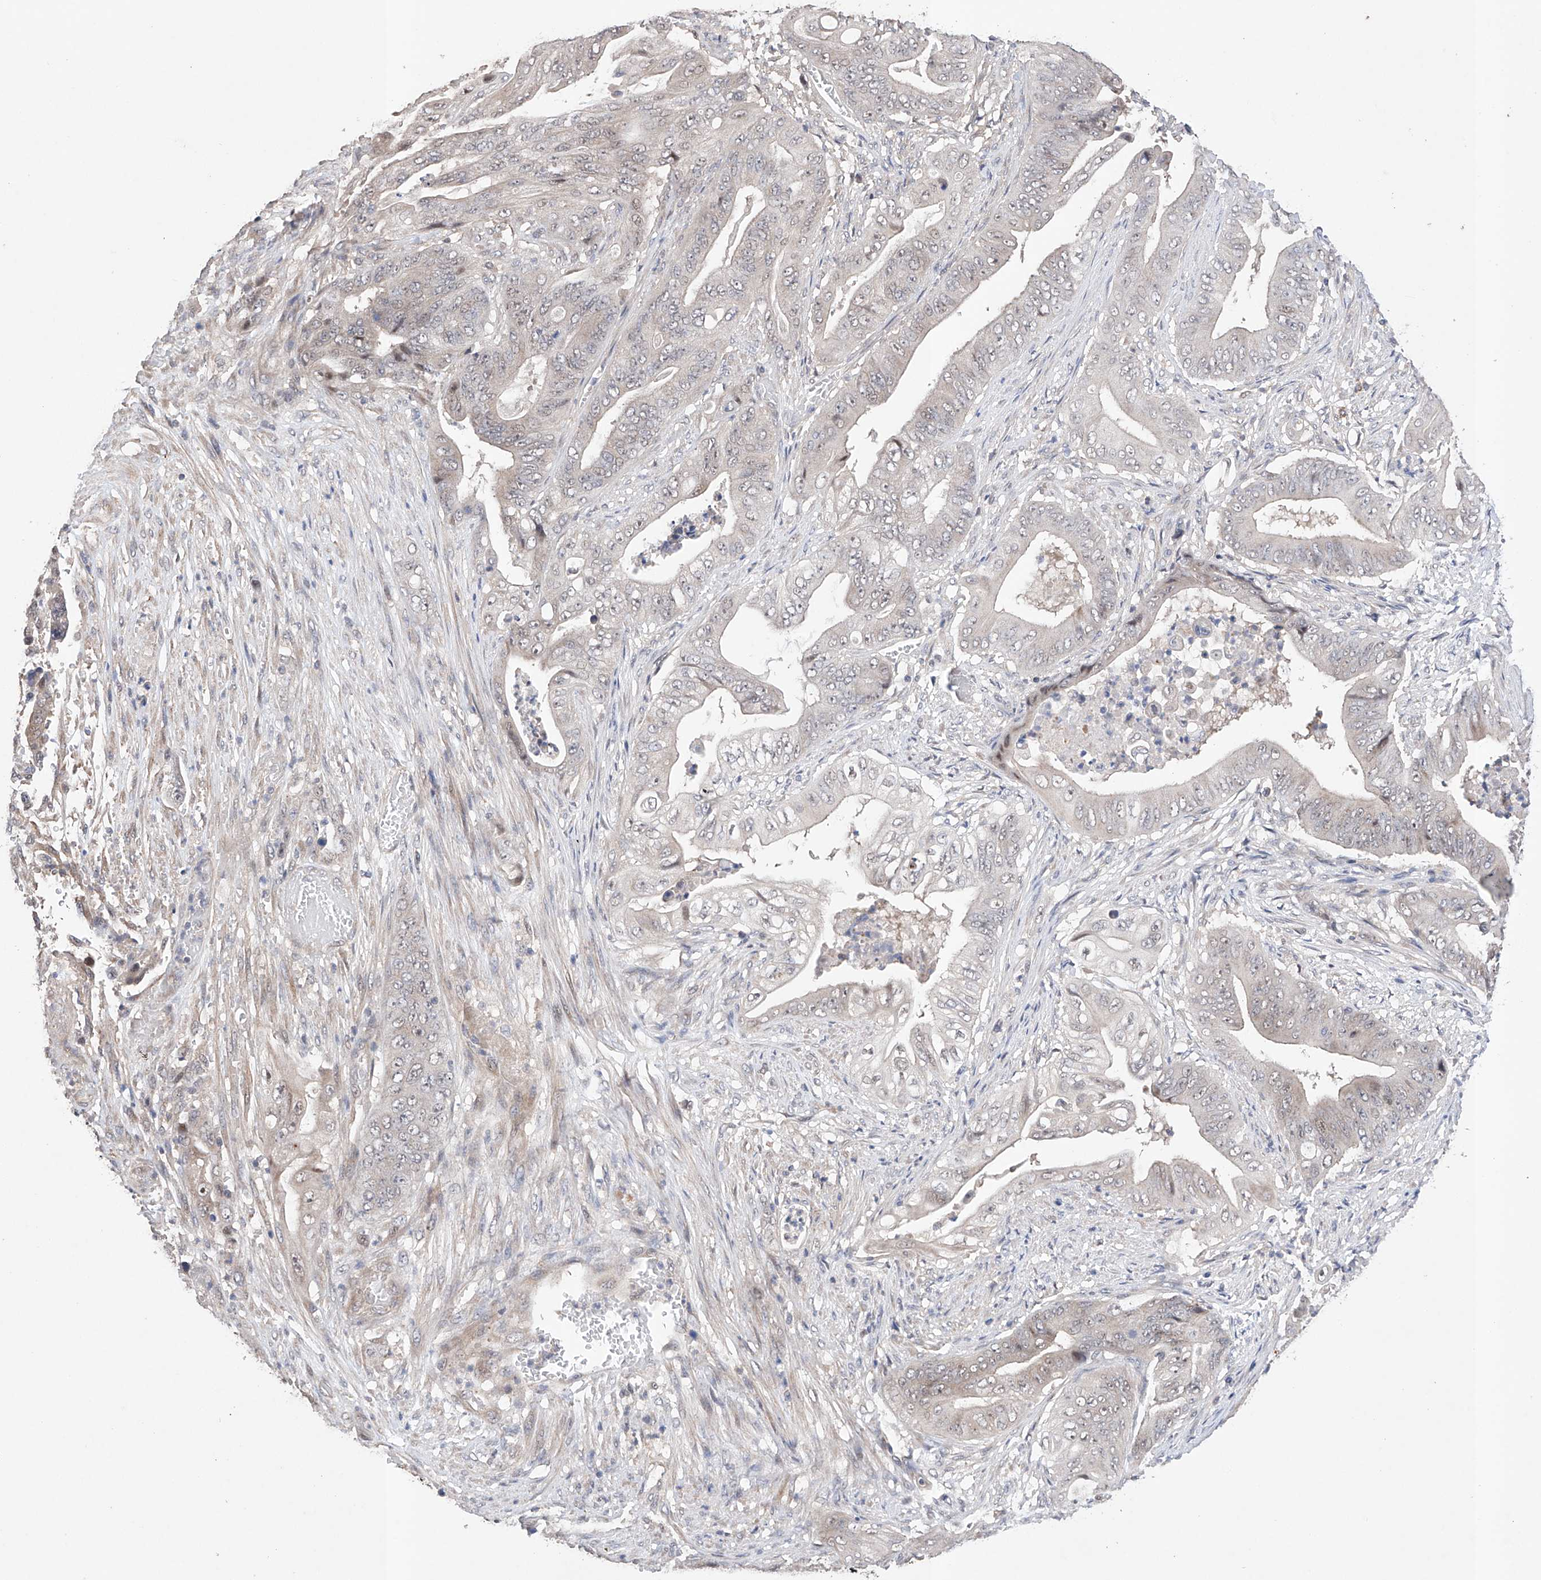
{"staining": {"intensity": "weak", "quantity": "<25%", "location": "nuclear"}, "tissue": "stomach cancer", "cell_type": "Tumor cells", "image_type": "cancer", "snomed": [{"axis": "morphology", "description": "Adenocarcinoma, NOS"}, {"axis": "topography", "description": "Stomach"}], "caption": "Immunohistochemistry photomicrograph of neoplastic tissue: stomach adenocarcinoma stained with DAB shows no significant protein positivity in tumor cells.", "gene": "AFG1L", "patient": {"sex": "female", "age": 73}}